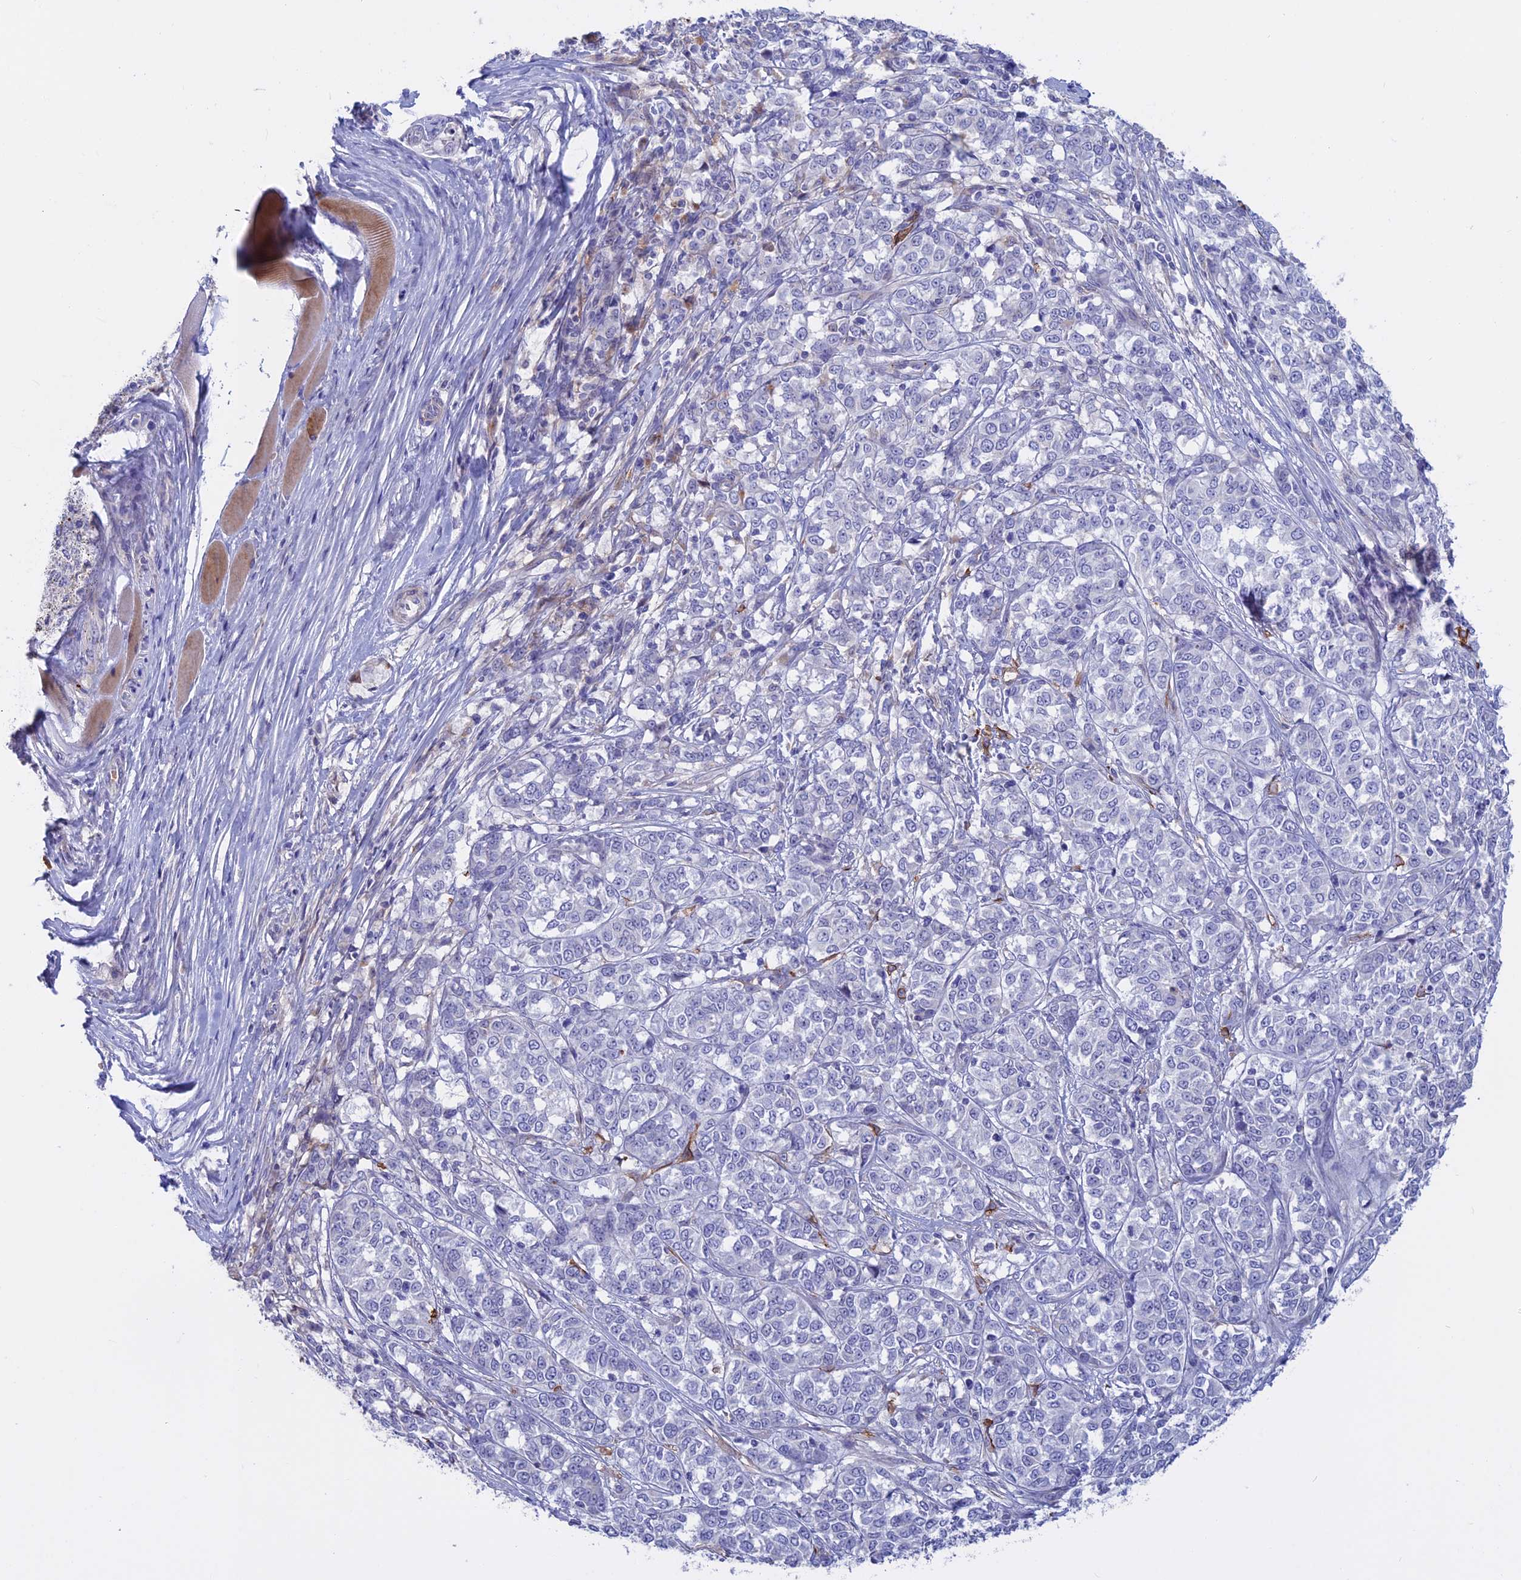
{"staining": {"intensity": "negative", "quantity": "none", "location": "none"}, "tissue": "melanoma", "cell_type": "Tumor cells", "image_type": "cancer", "snomed": [{"axis": "morphology", "description": "Malignant melanoma, NOS"}, {"axis": "topography", "description": "Skin"}], "caption": "IHC of malignant melanoma reveals no expression in tumor cells.", "gene": "SLC2A6", "patient": {"sex": "female", "age": 72}}